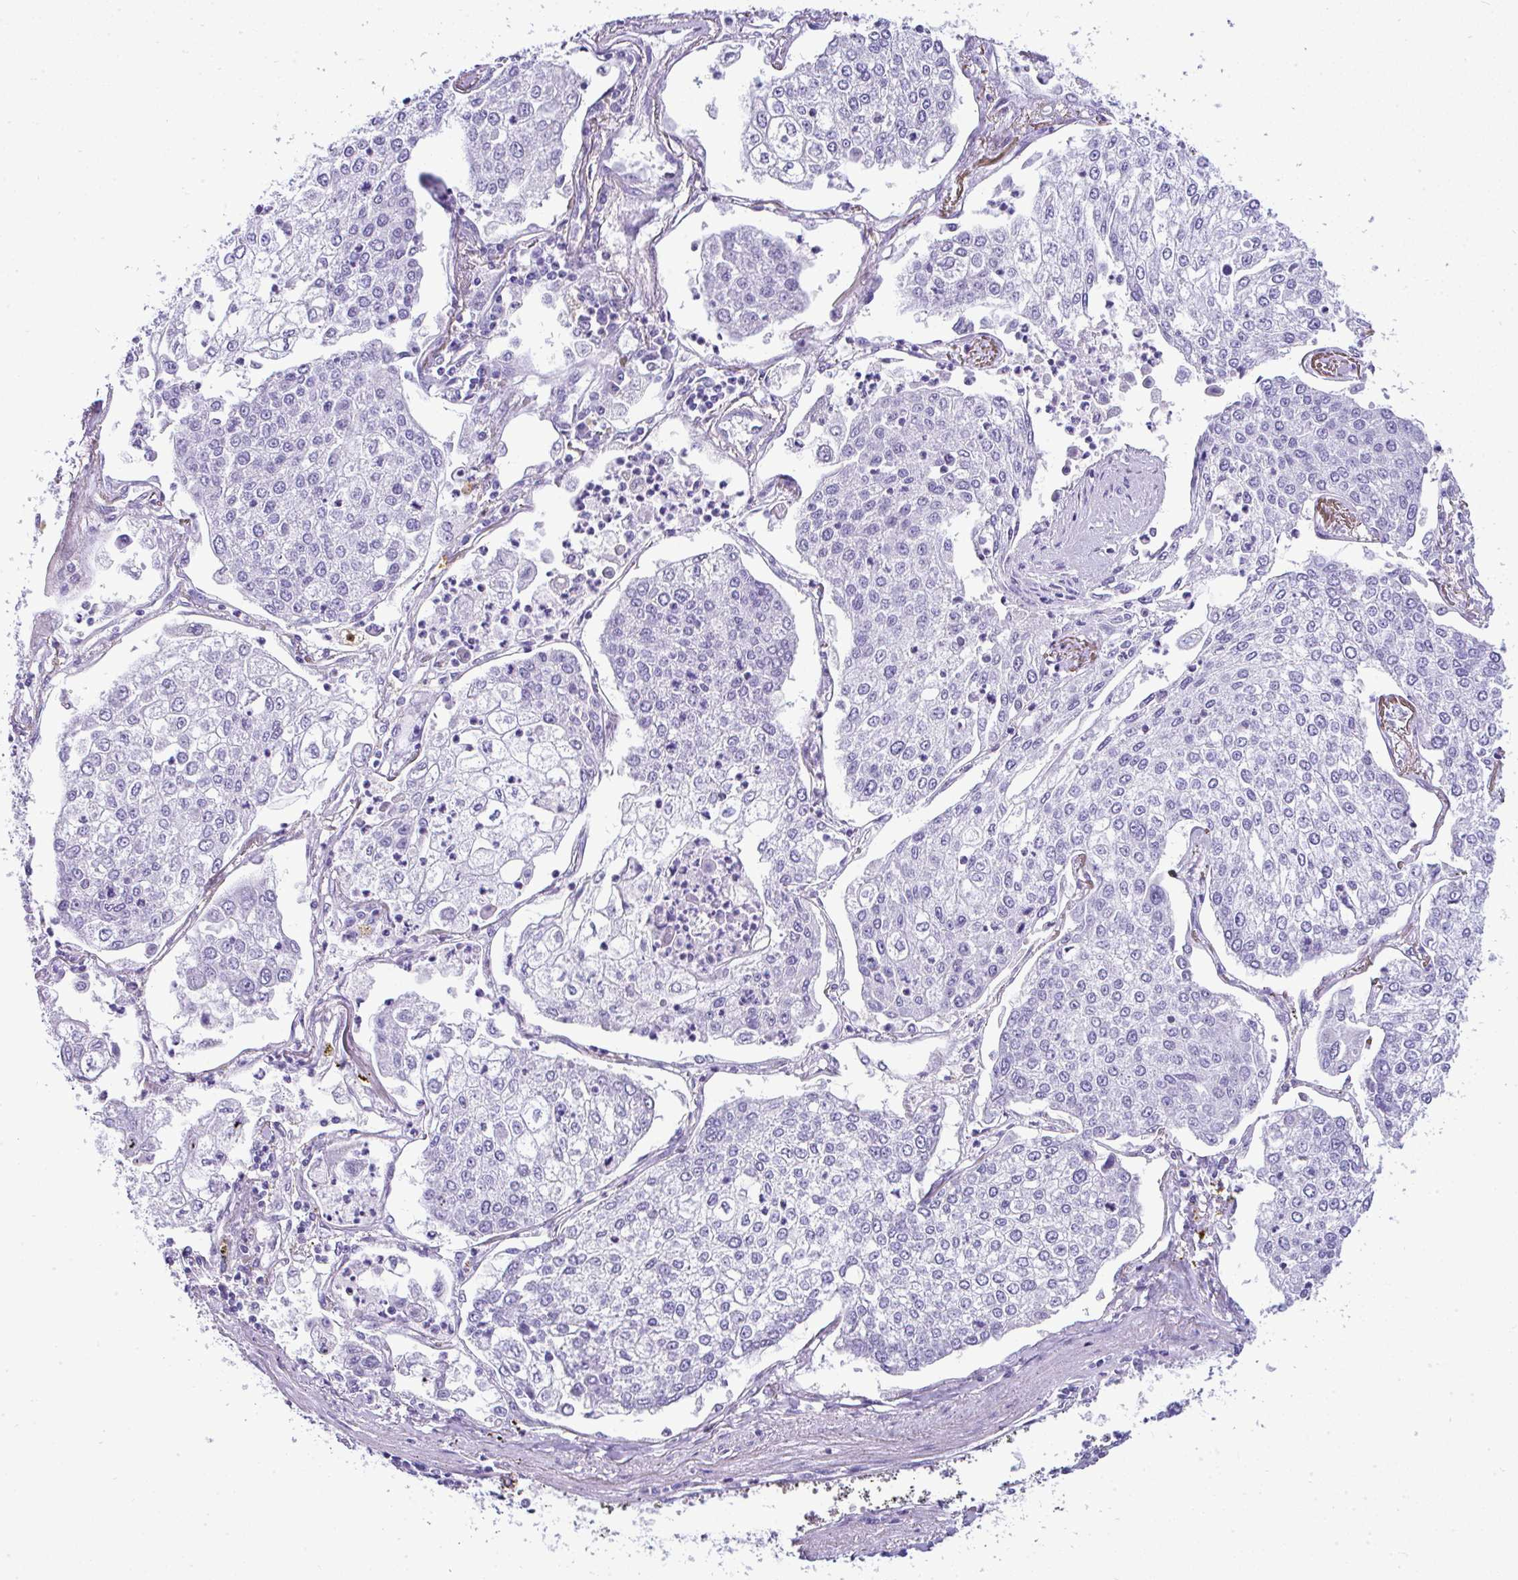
{"staining": {"intensity": "negative", "quantity": "none", "location": "none"}, "tissue": "lung cancer", "cell_type": "Tumor cells", "image_type": "cancer", "snomed": [{"axis": "morphology", "description": "Squamous cell carcinoma, NOS"}, {"axis": "topography", "description": "Lung"}], "caption": "An immunohistochemistry photomicrograph of lung squamous cell carcinoma is shown. There is no staining in tumor cells of lung squamous cell carcinoma.", "gene": "RNF183", "patient": {"sex": "male", "age": 74}}